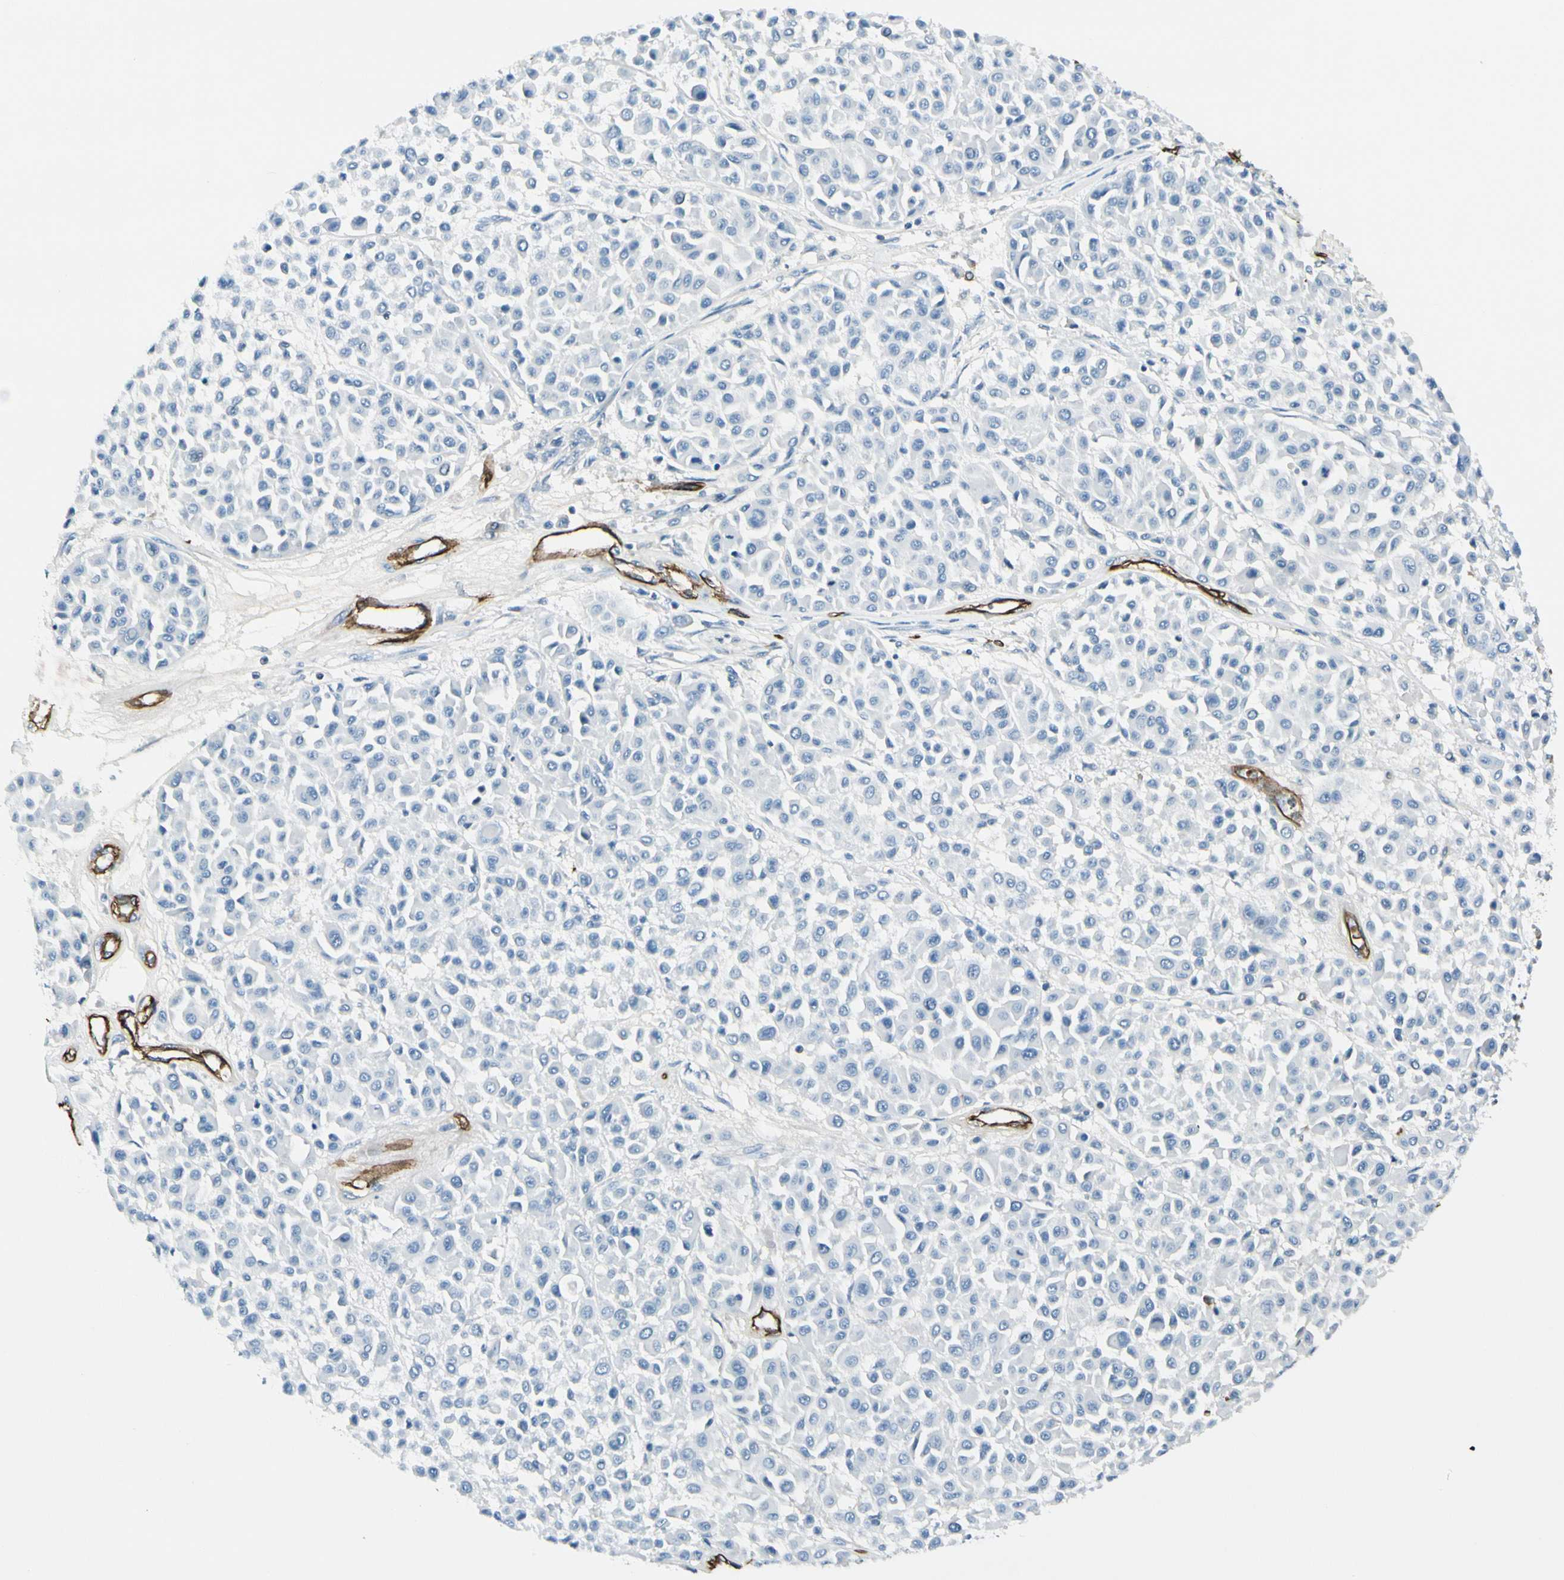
{"staining": {"intensity": "negative", "quantity": "none", "location": "none"}, "tissue": "melanoma", "cell_type": "Tumor cells", "image_type": "cancer", "snomed": [{"axis": "morphology", "description": "Malignant melanoma, Metastatic site"}, {"axis": "topography", "description": "Soft tissue"}], "caption": "Human malignant melanoma (metastatic site) stained for a protein using IHC demonstrates no positivity in tumor cells.", "gene": "CD93", "patient": {"sex": "male", "age": 41}}